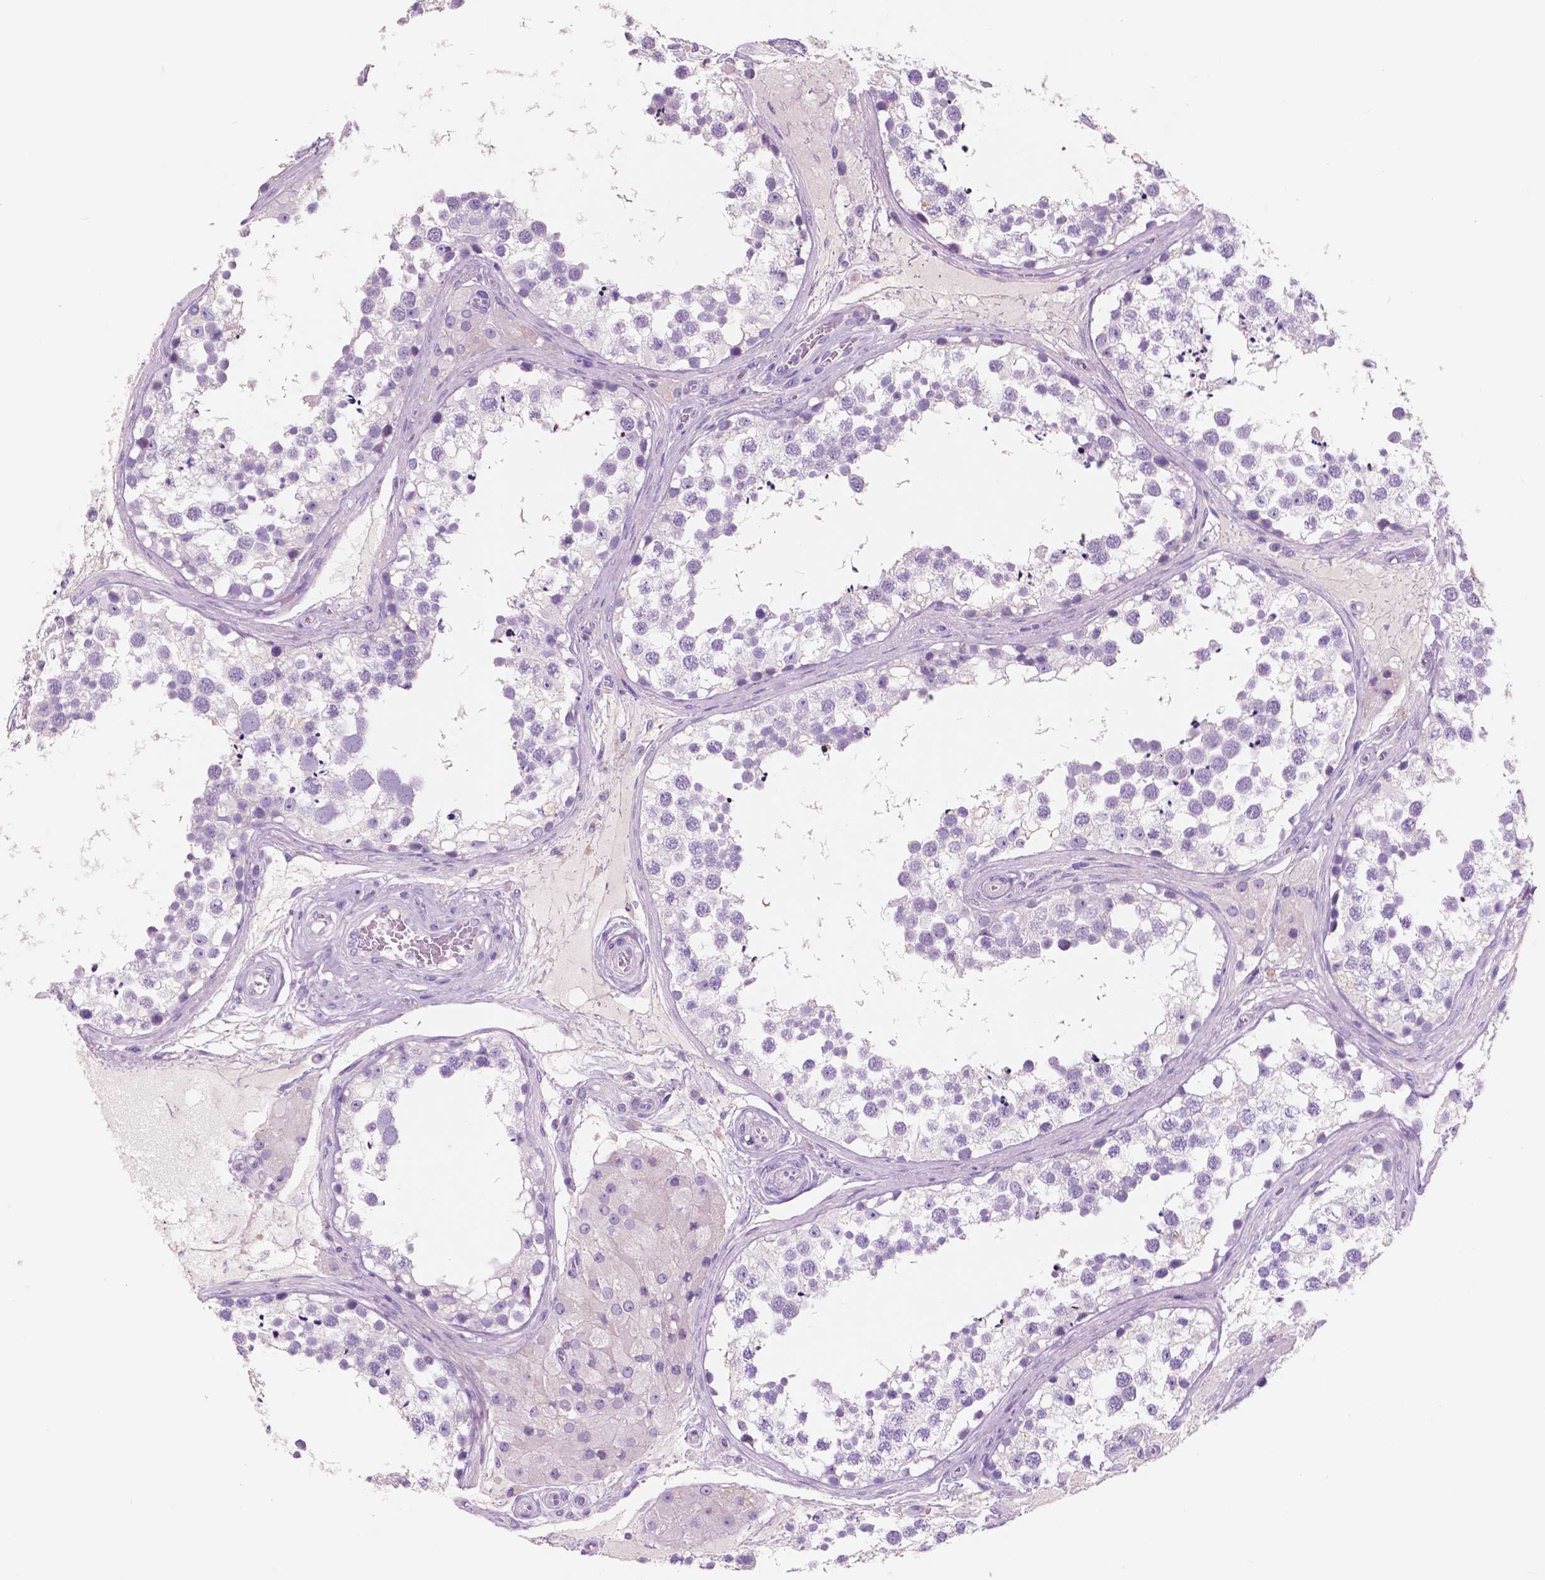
{"staining": {"intensity": "negative", "quantity": "none", "location": "none"}, "tissue": "testis", "cell_type": "Cells in seminiferous ducts", "image_type": "normal", "snomed": [{"axis": "morphology", "description": "Normal tissue, NOS"}, {"axis": "morphology", "description": "Seminoma, NOS"}, {"axis": "topography", "description": "Testis"}], "caption": "Unremarkable testis was stained to show a protein in brown. There is no significant positivity in cells in seminiferous ducts. (DAB (3,3'-diaminobenzidine) IHC visualized using brightfield microscopy, high magnification).", "gene": "CUZD1", "patient": {"sex": "male", "age": 65}}